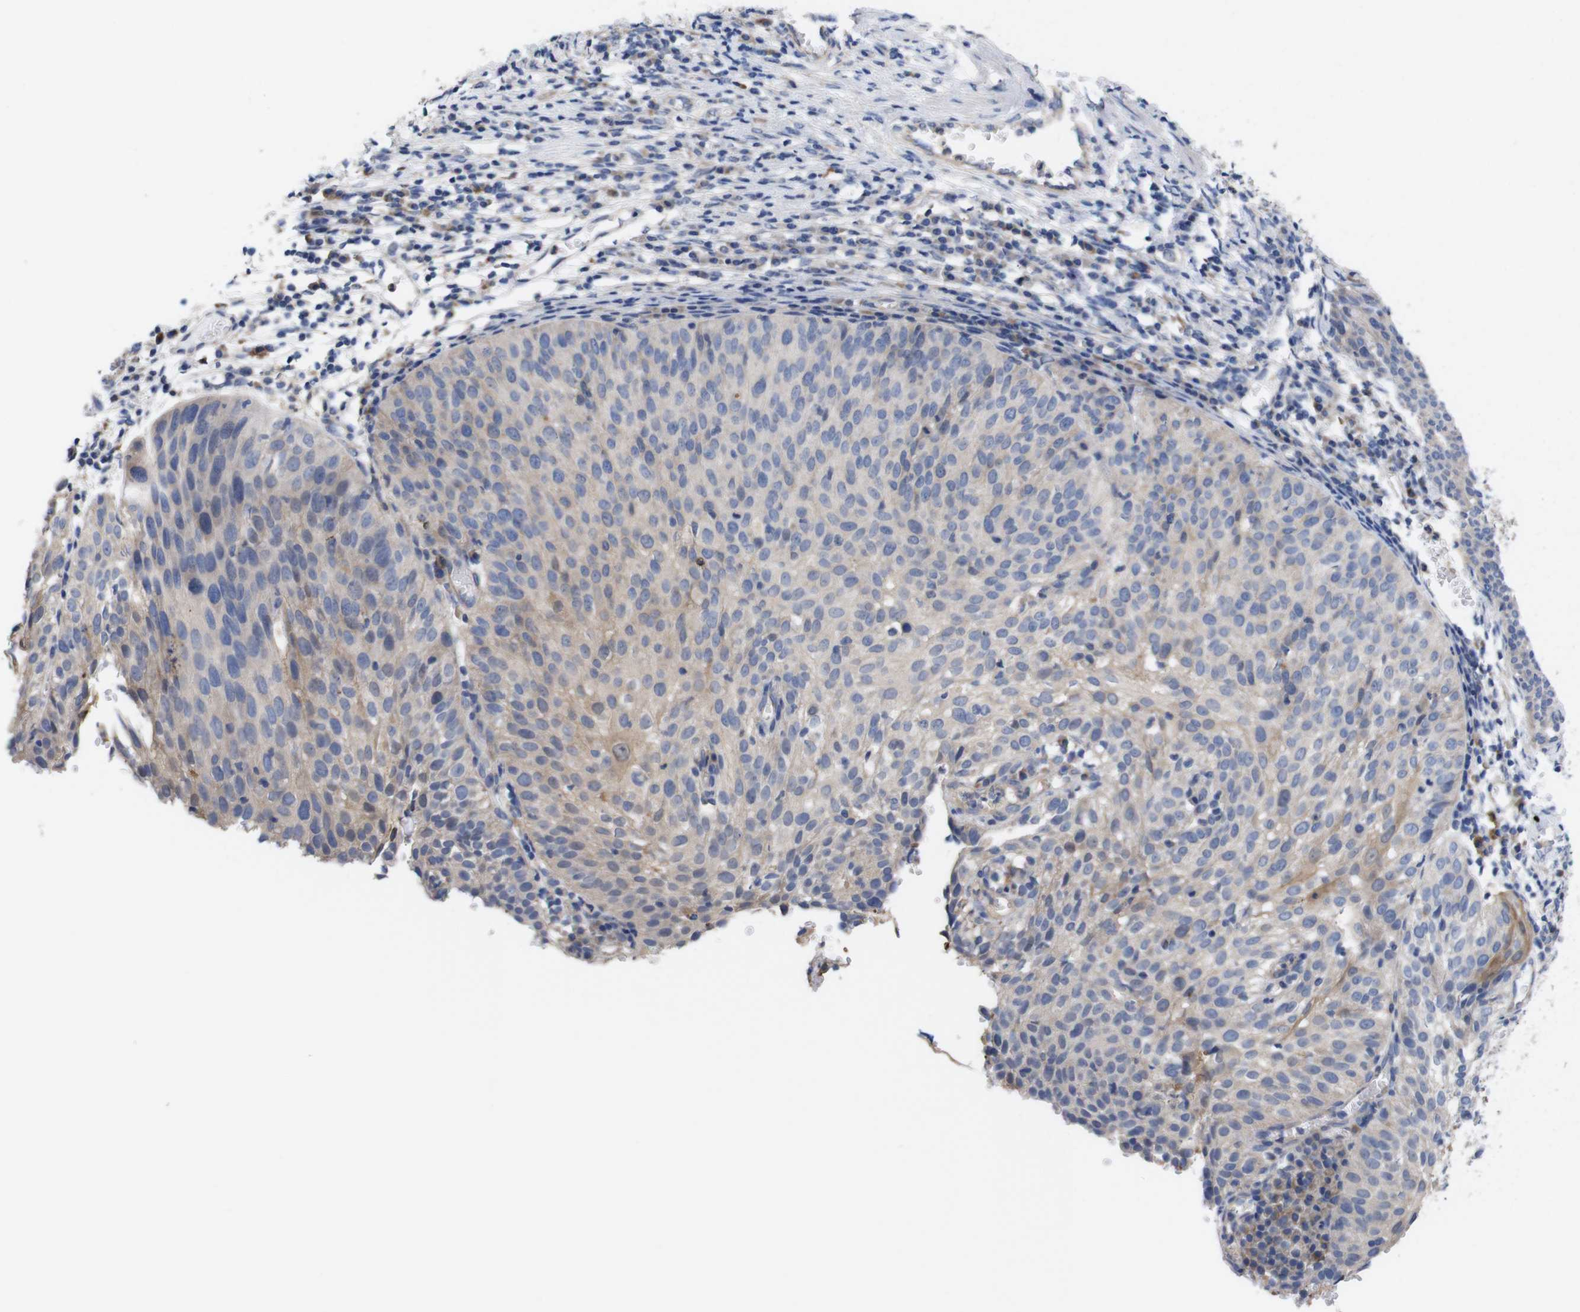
{"staining": {"intensity": "negative", "quantity": "none", "location": "none"}, "tissue": "cervical cancer", "cell_type": "Tumor cells", "image_type": "cancer", "snomed": [{"axis": "morphology", "description": "Squamous cell carcinoma, NOS"}, {"axis": "topography", "description": "Cervix"}], "caption": "A photomicrograph of human squamous cell carcinoma (cervical) is negative for staining in tumor cells.", "gene": "USH1C", "patient": {"sex": "female", "age": 38}}